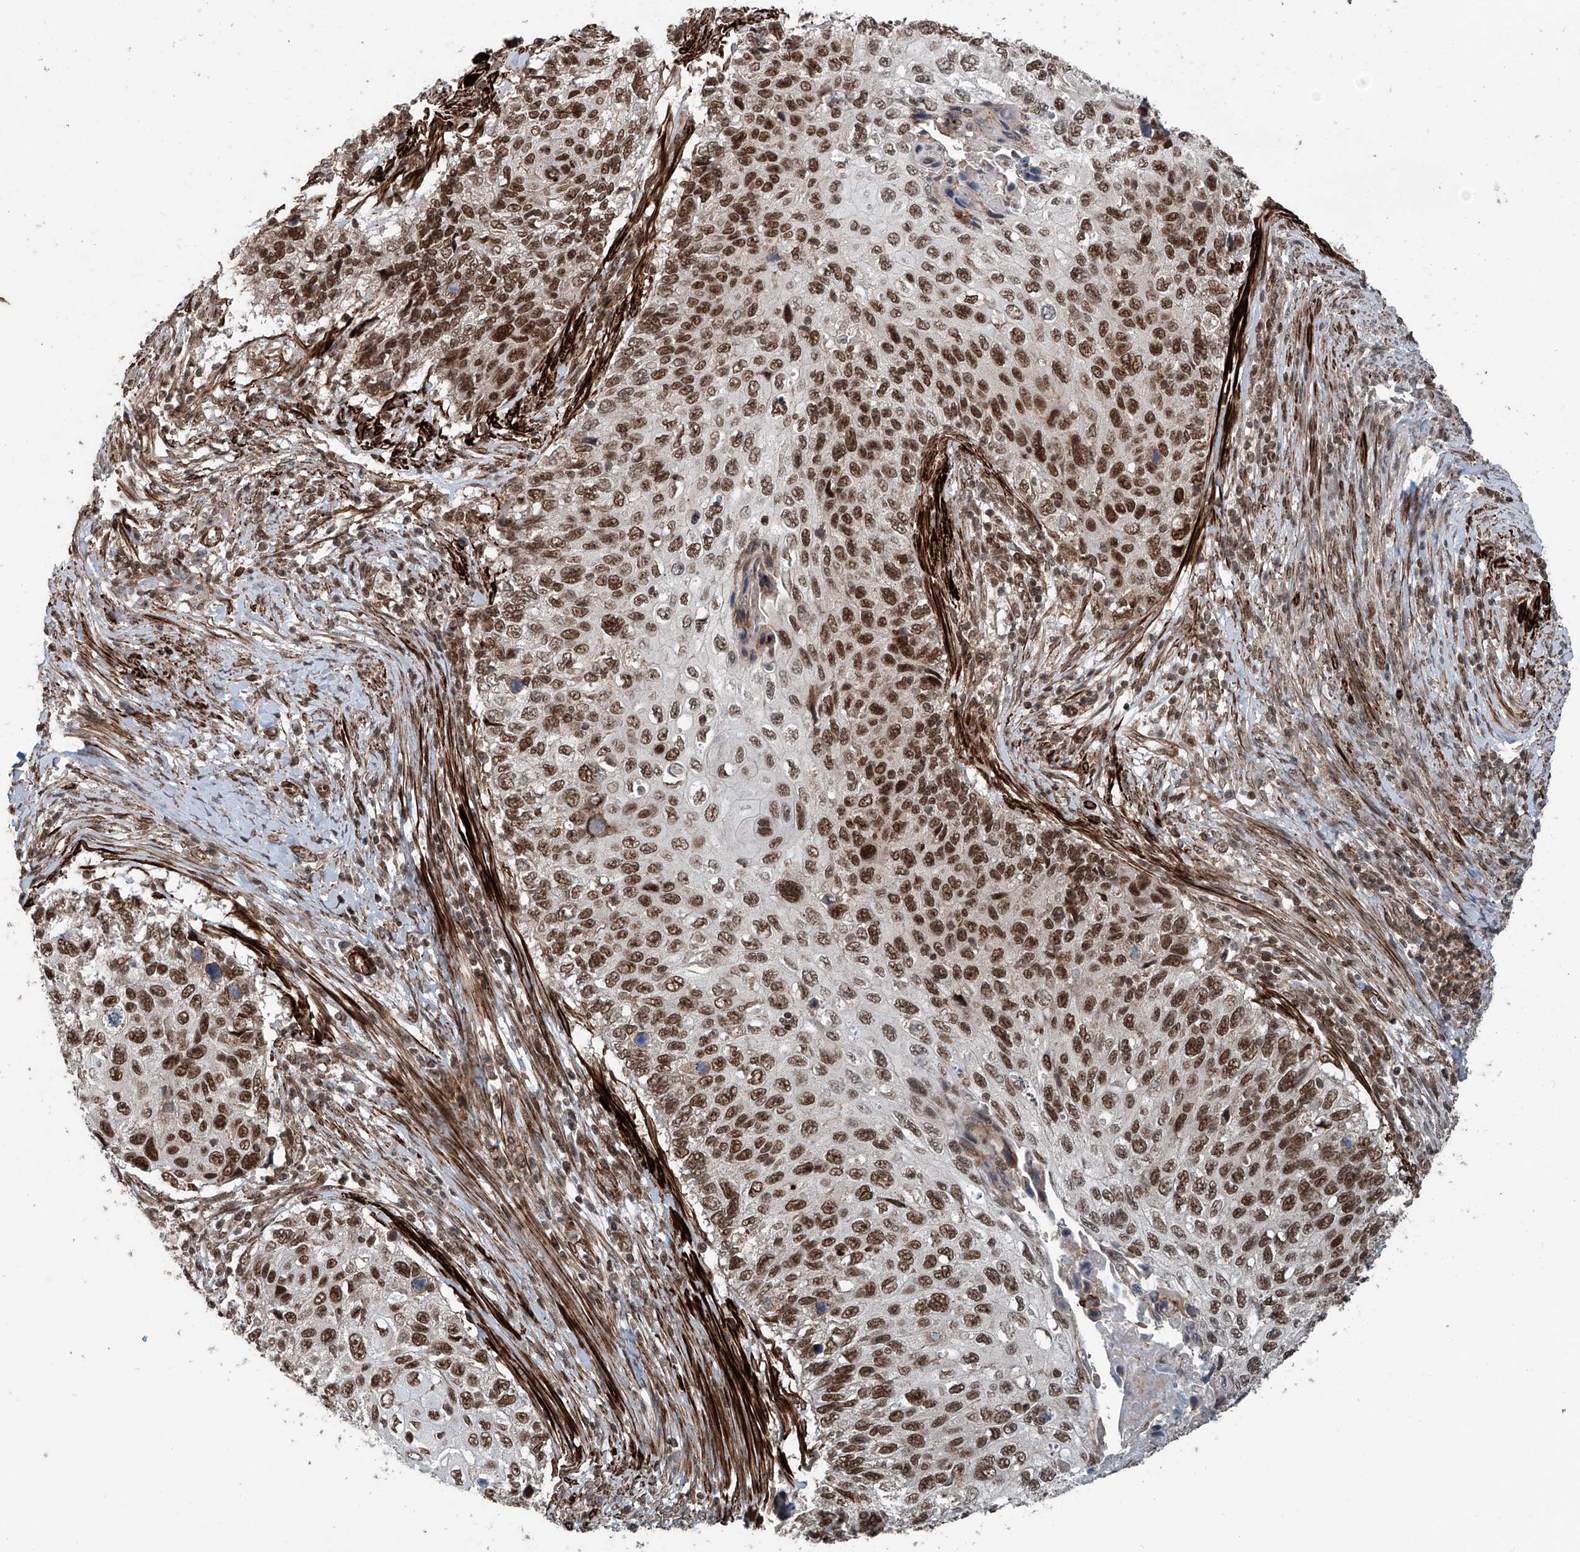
{"staining": {"intensity": "strong", "quantity": ">75%", "location": "nuclear"}, "tissue": "cervical cancer", "cell_type": "Tumor cells", "image_type": "cancer", "snomed": [{"axis": "morphology", "description": "Squamous cell carcinoma, NOS"}, {"axis": "topography", "description": "Cervix"}], "caption": "An image showing strong nuclear expression in approximately >75% of tumor cells in cervical cancer, as visualized by brown immunohistochemical staining.", "gene": "SDE2", "patient": {"sex": "female", "age": 70}}